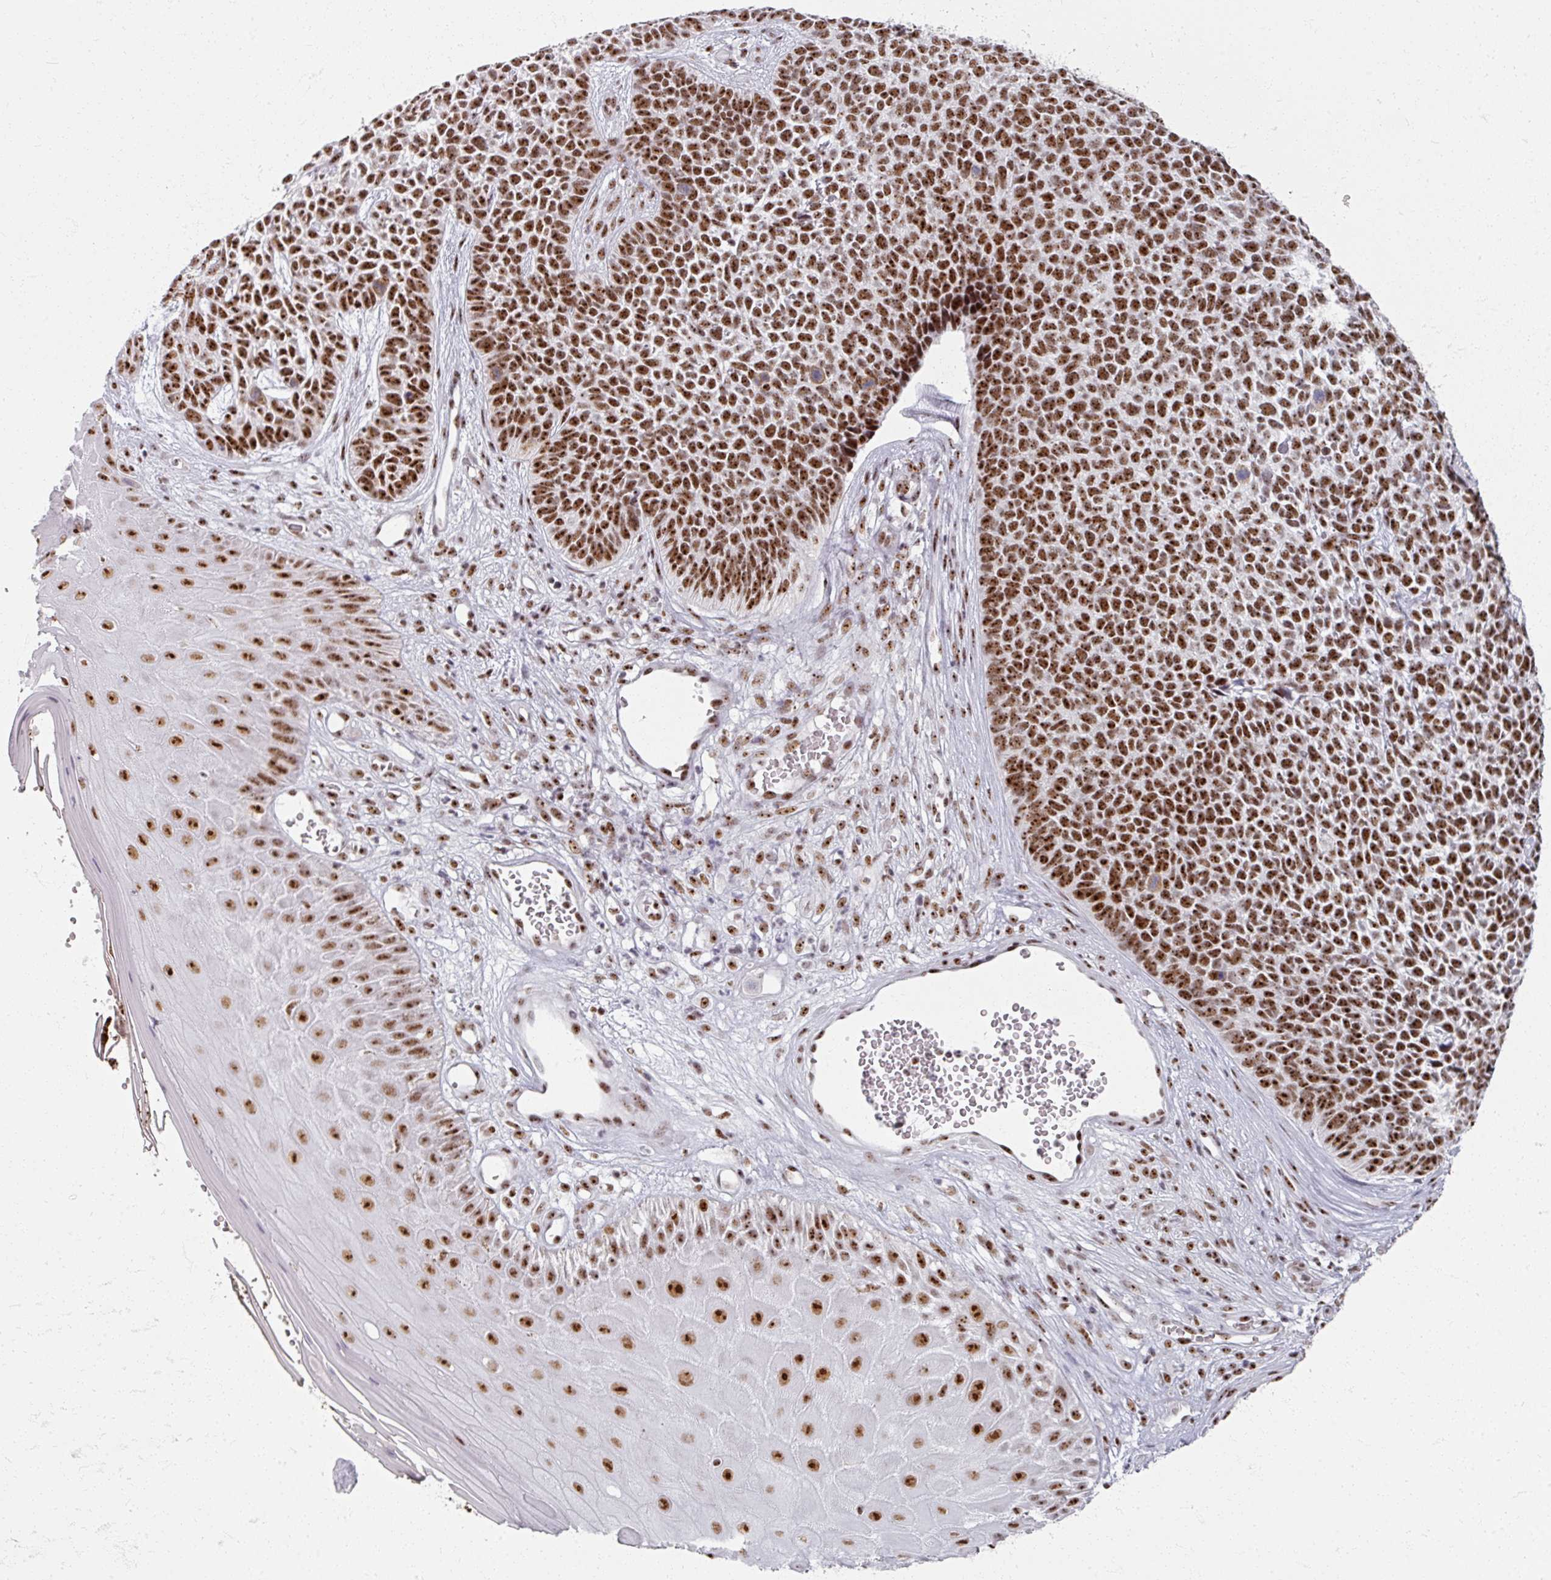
{"staining": {"intensity": "strong", "quantity": ">75%", "location": "nuclear"}, "tissue": "skin cancer", "cell_type": "Tumor cells", "image_type": "cancer", "snomed": [{"axis": "morphology", "description": "Basal cell carcinoma"}, {"axis": "topography", "description": "Skin"}], "caption": "Strong nuclear expression is appreciated in approximately >75% of tumor cells in skin basal cell carcinoma. (Brightfield microscopy of DAB IHC at high magnification).", "gene": "ADAR", "patient": {"sex": "female", "age": 84}}